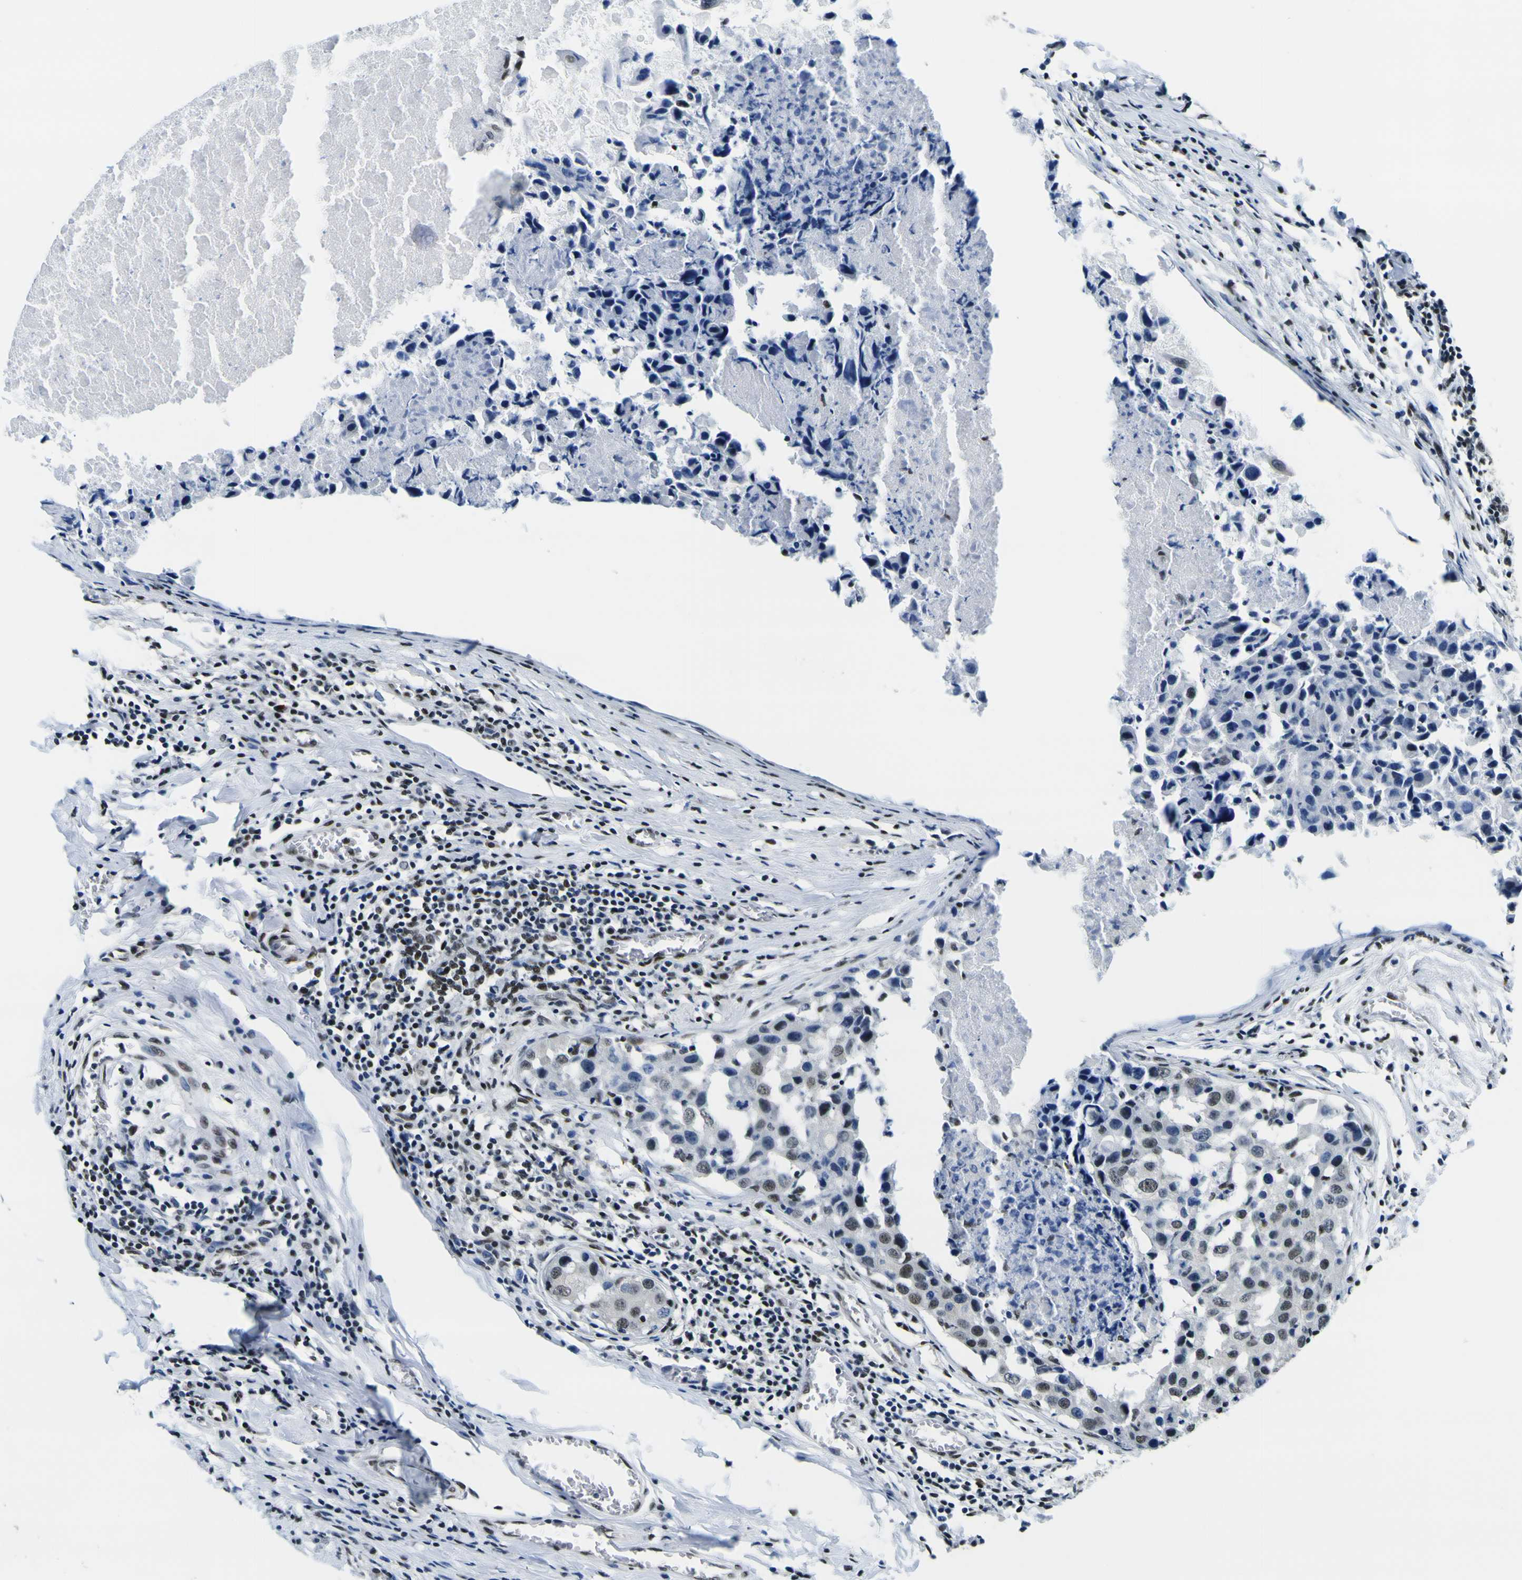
{"staining": {"intensity": "moderate", "quantity": "25%-75%", "location": "nuclear"}, "tissue": "breast cancer", "cell_type": "Tumor cells", "image_type": "cancer", "snomed": [{"axis": "morphology", "description": "Duct carcinoma"}, {"axis": "topography", "description": "Breast"}], "caption": "DAB (3,3'-diaminobenzidine) immunohistochemical staining of human breast cancer demonstrates moderate nuclear protein expression in about 25%-75% of tumor cells. (DAB IHC, brown staining for protein, blue staining for nuclei).", "gene": "SP1", "patient": {"sex": "female", "age": 27}}